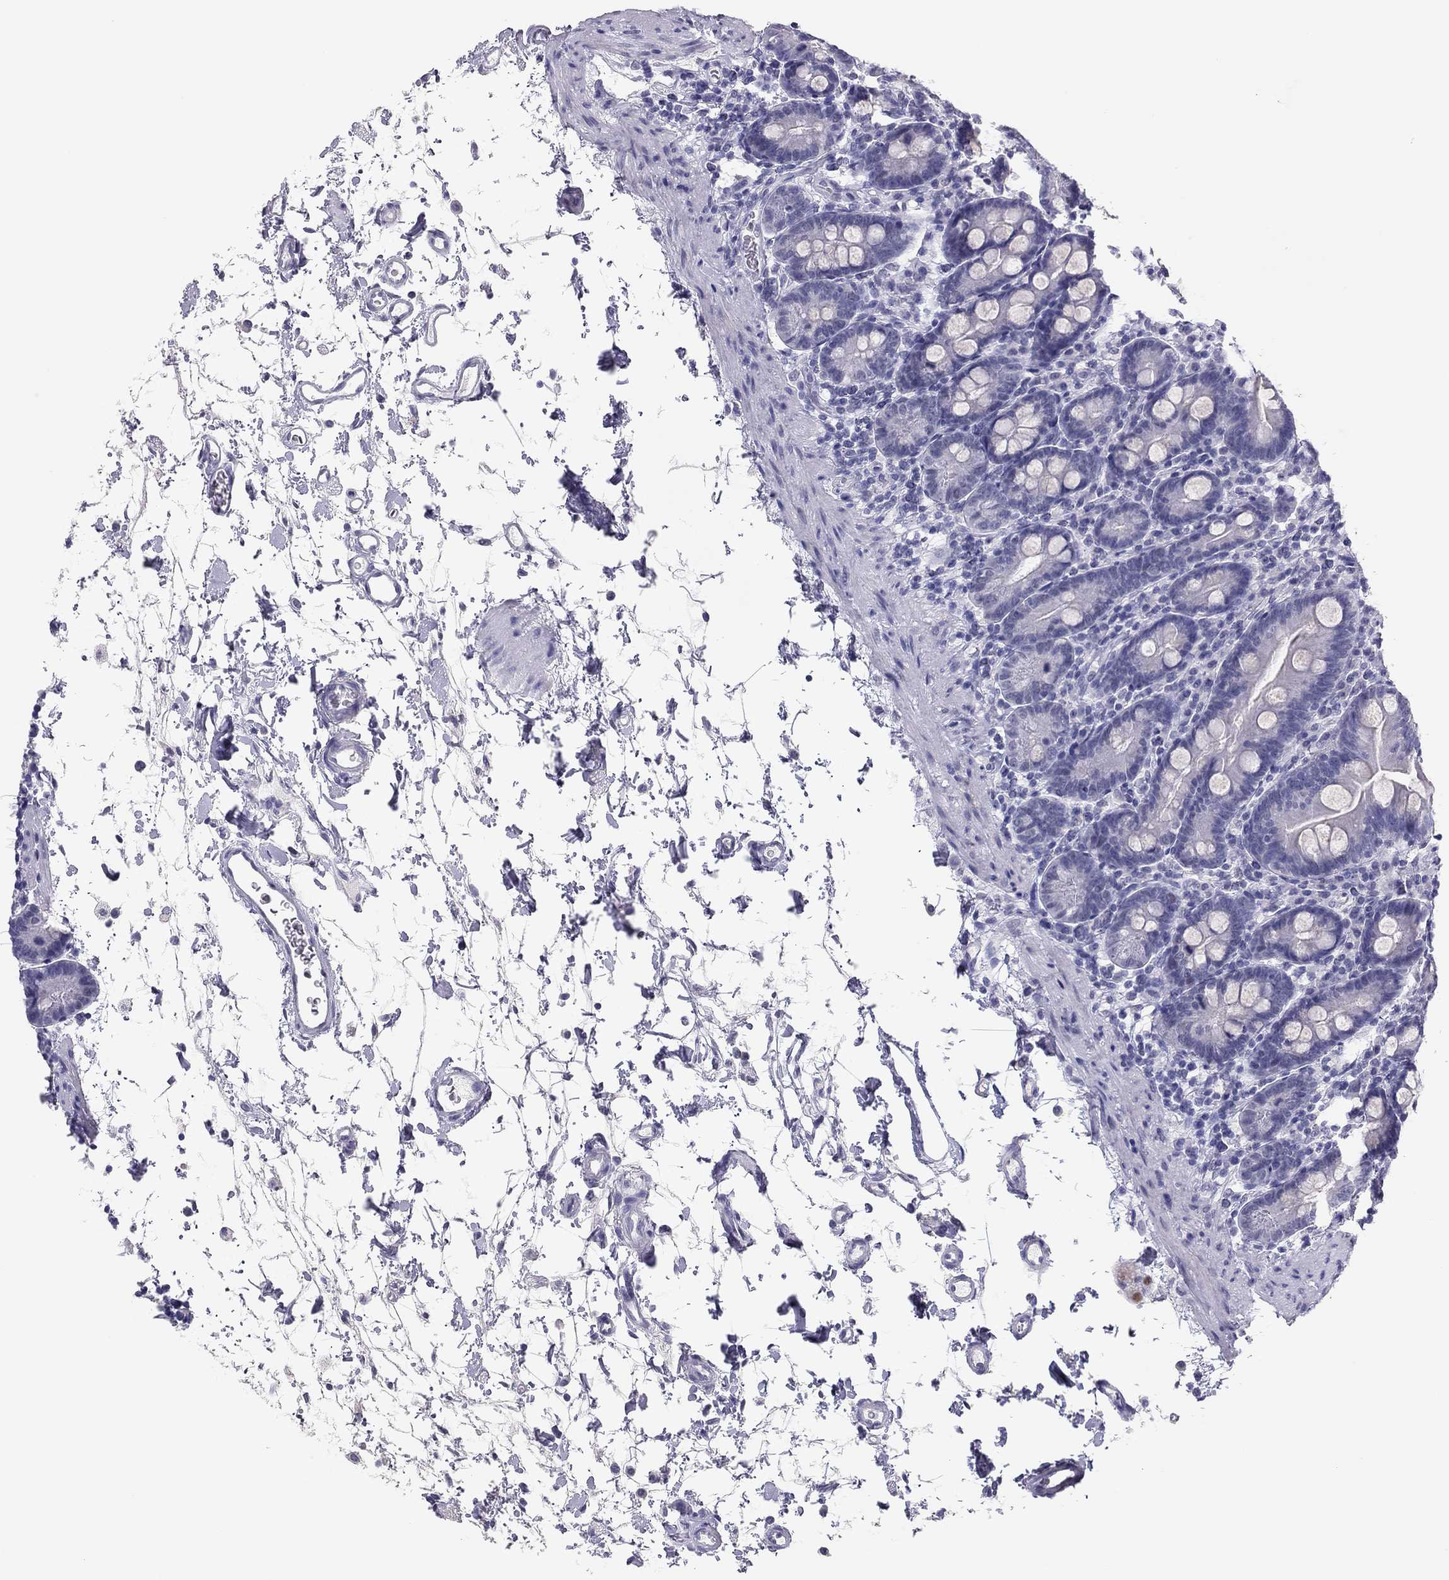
{"staining": {"intensity": "negative", "quantity": "none", "location": "none"}, "tissue": "small intestine", "cell_type": "Glandular cells", "image_type": "normal", "snomed": [{"axis": "morphology", "description": "Normal tissue, NOS"}, {"axis": "topography", "description": "Small intestine"}], "caption": "This micrograph is of normal small intestine stained with immunohistochemistry to label a protein in brown with the nuclei are counter-stained blue. There is no staining in glandular cells.", "gene": "PHOX2A", "patient": {"sex": "female", "age": 44}}